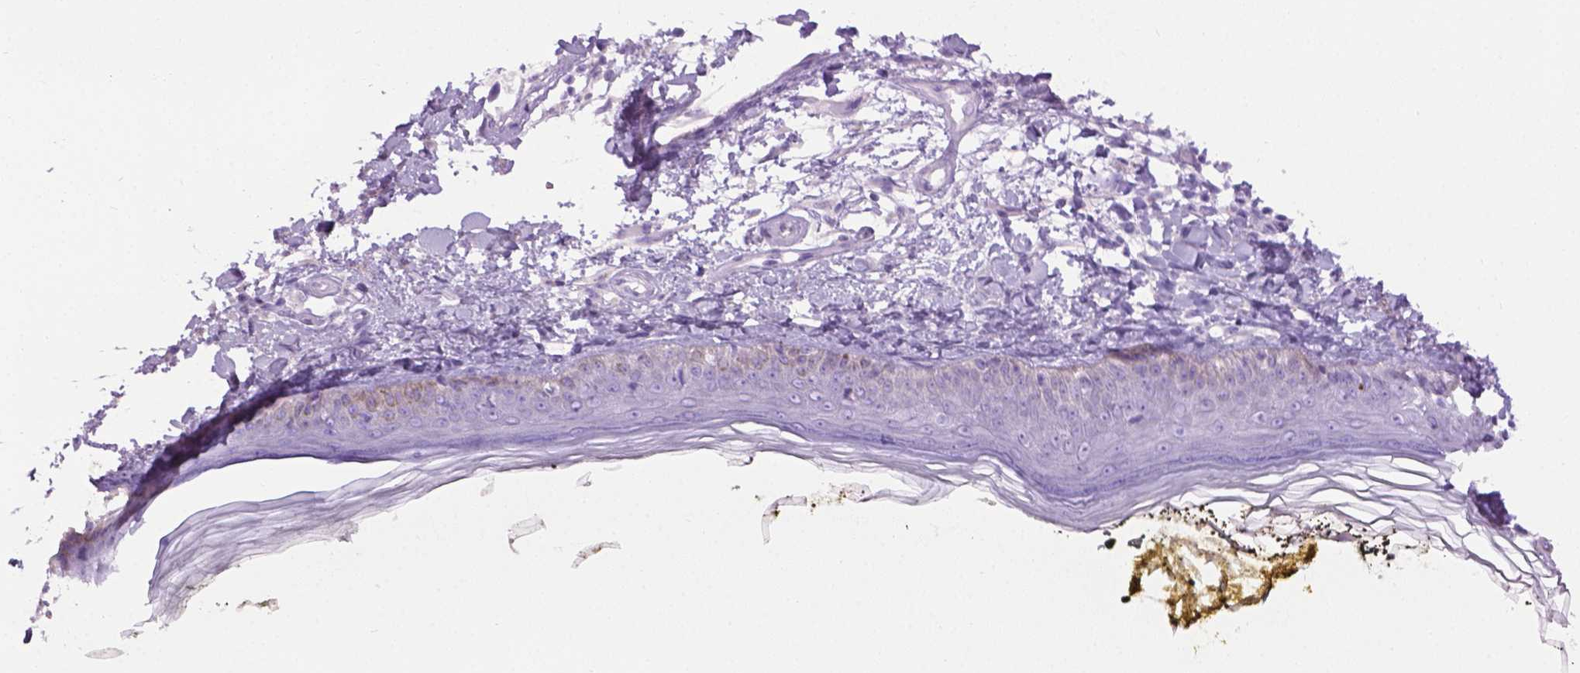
{"staining": {"intensity": "negative", "quantity": "none", "location": "none"}, "tissue": "skin", "cell_type": "Fibroblasts", "image_type": "normal", "snomed": [{"axis": "morphology", "description": "Normal tissue, NOS"}, {"axis": "topography", "description": "Skin"}], "caption": "This is an immunohistochemistry image of normal human skin. There is no staining in fibroblasts.", "gene": "LELP1", "patient": {"sex": "male", "age": 76}}